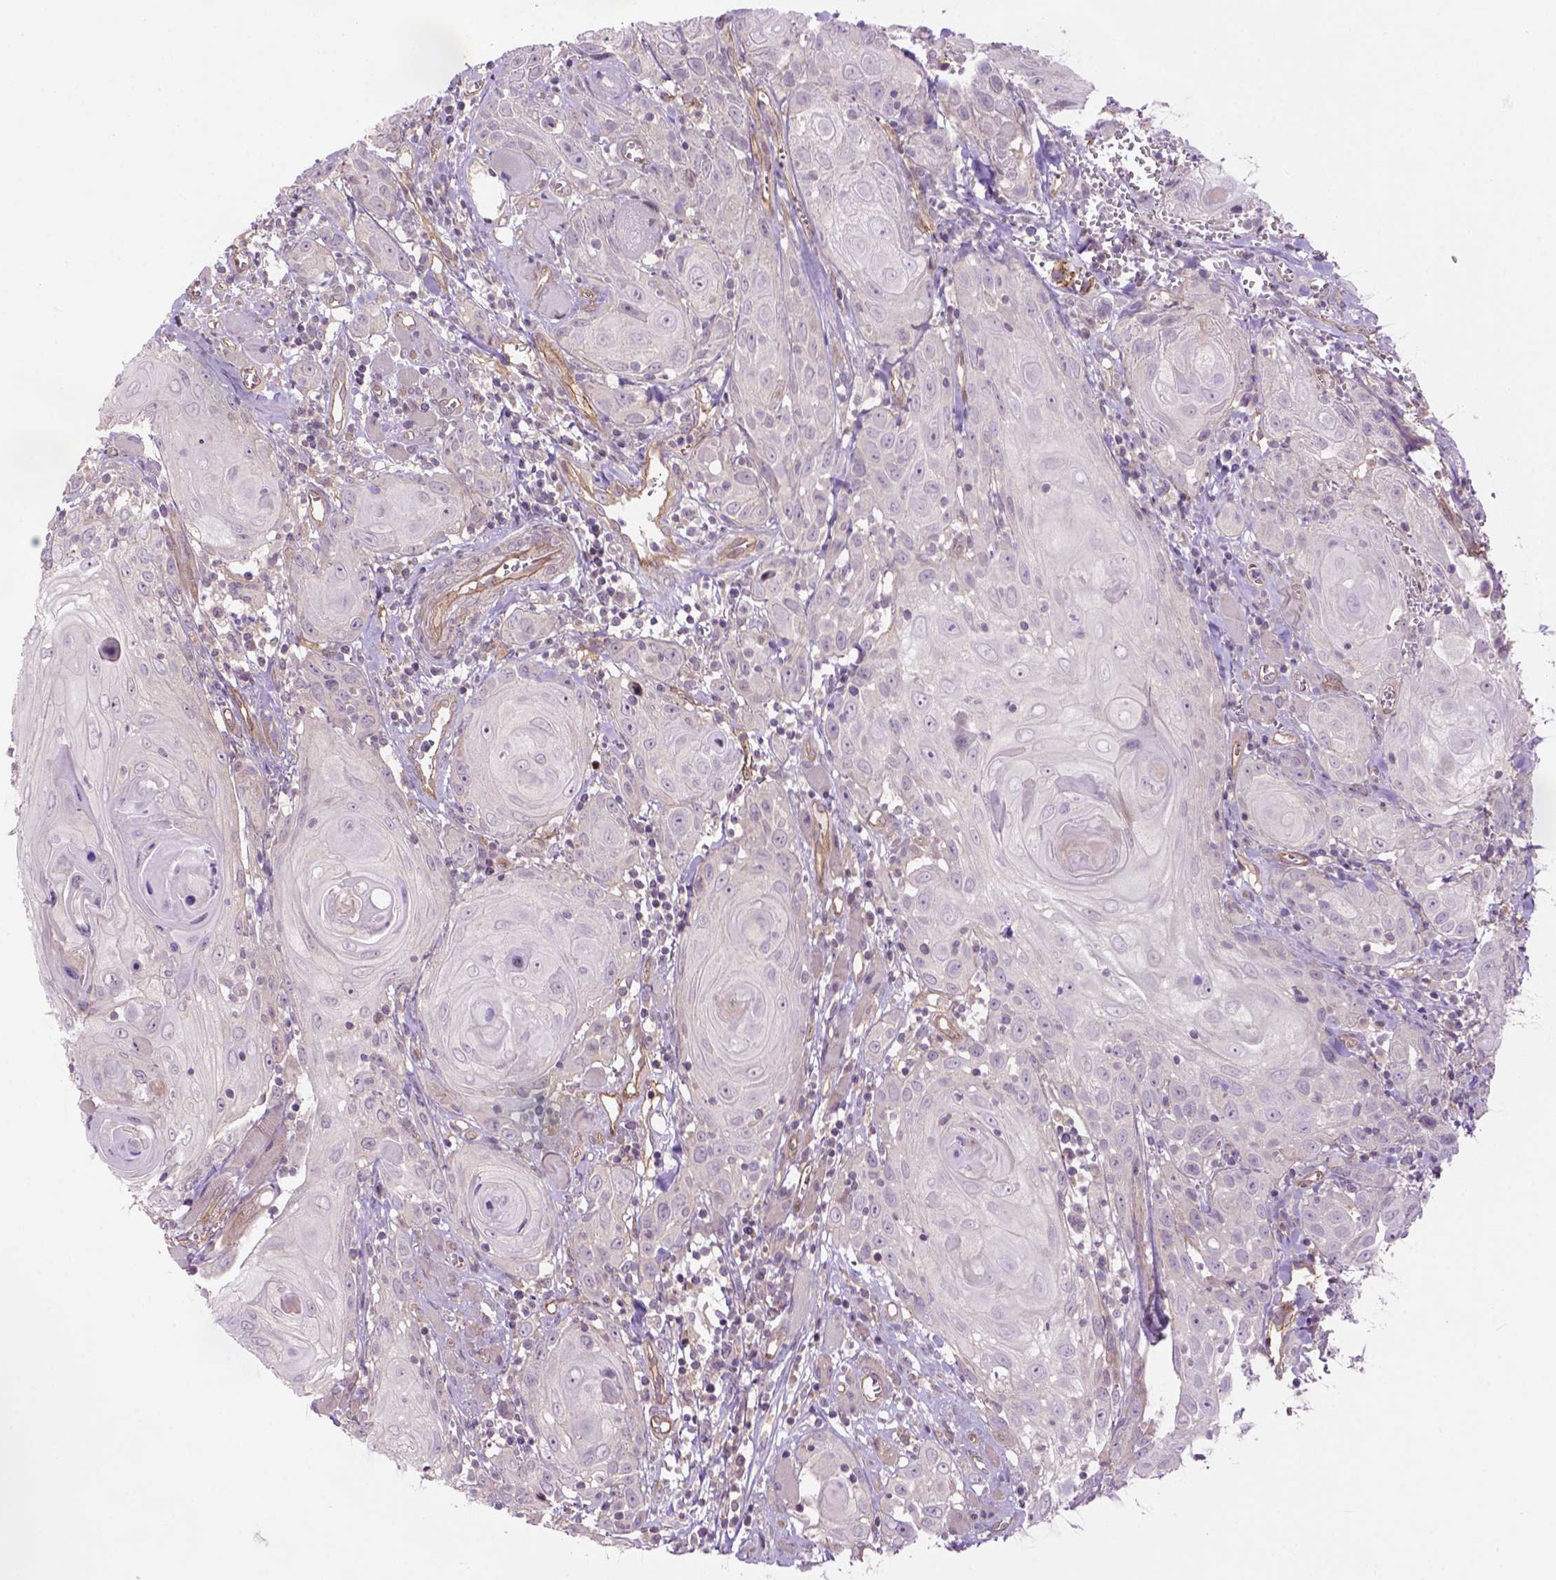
{"staining": {"intensity": "negative", "quantity": "none", "location": "none"}, "tissue": "head and neck cancer", "cell_type": "Tumor cells", "image_type": "cancer", "snomed": [{"axis": "morphology", "description": "Squamous cell carcinoma, NOS"}, {"axis": "topography", "description": "Head-Neck"}], "caption": "Tumor cells are negative for brown protein staining in head and neck cancer.", "gene": "CASKIN2", "patient": {"sex": "female", "age": 80}}